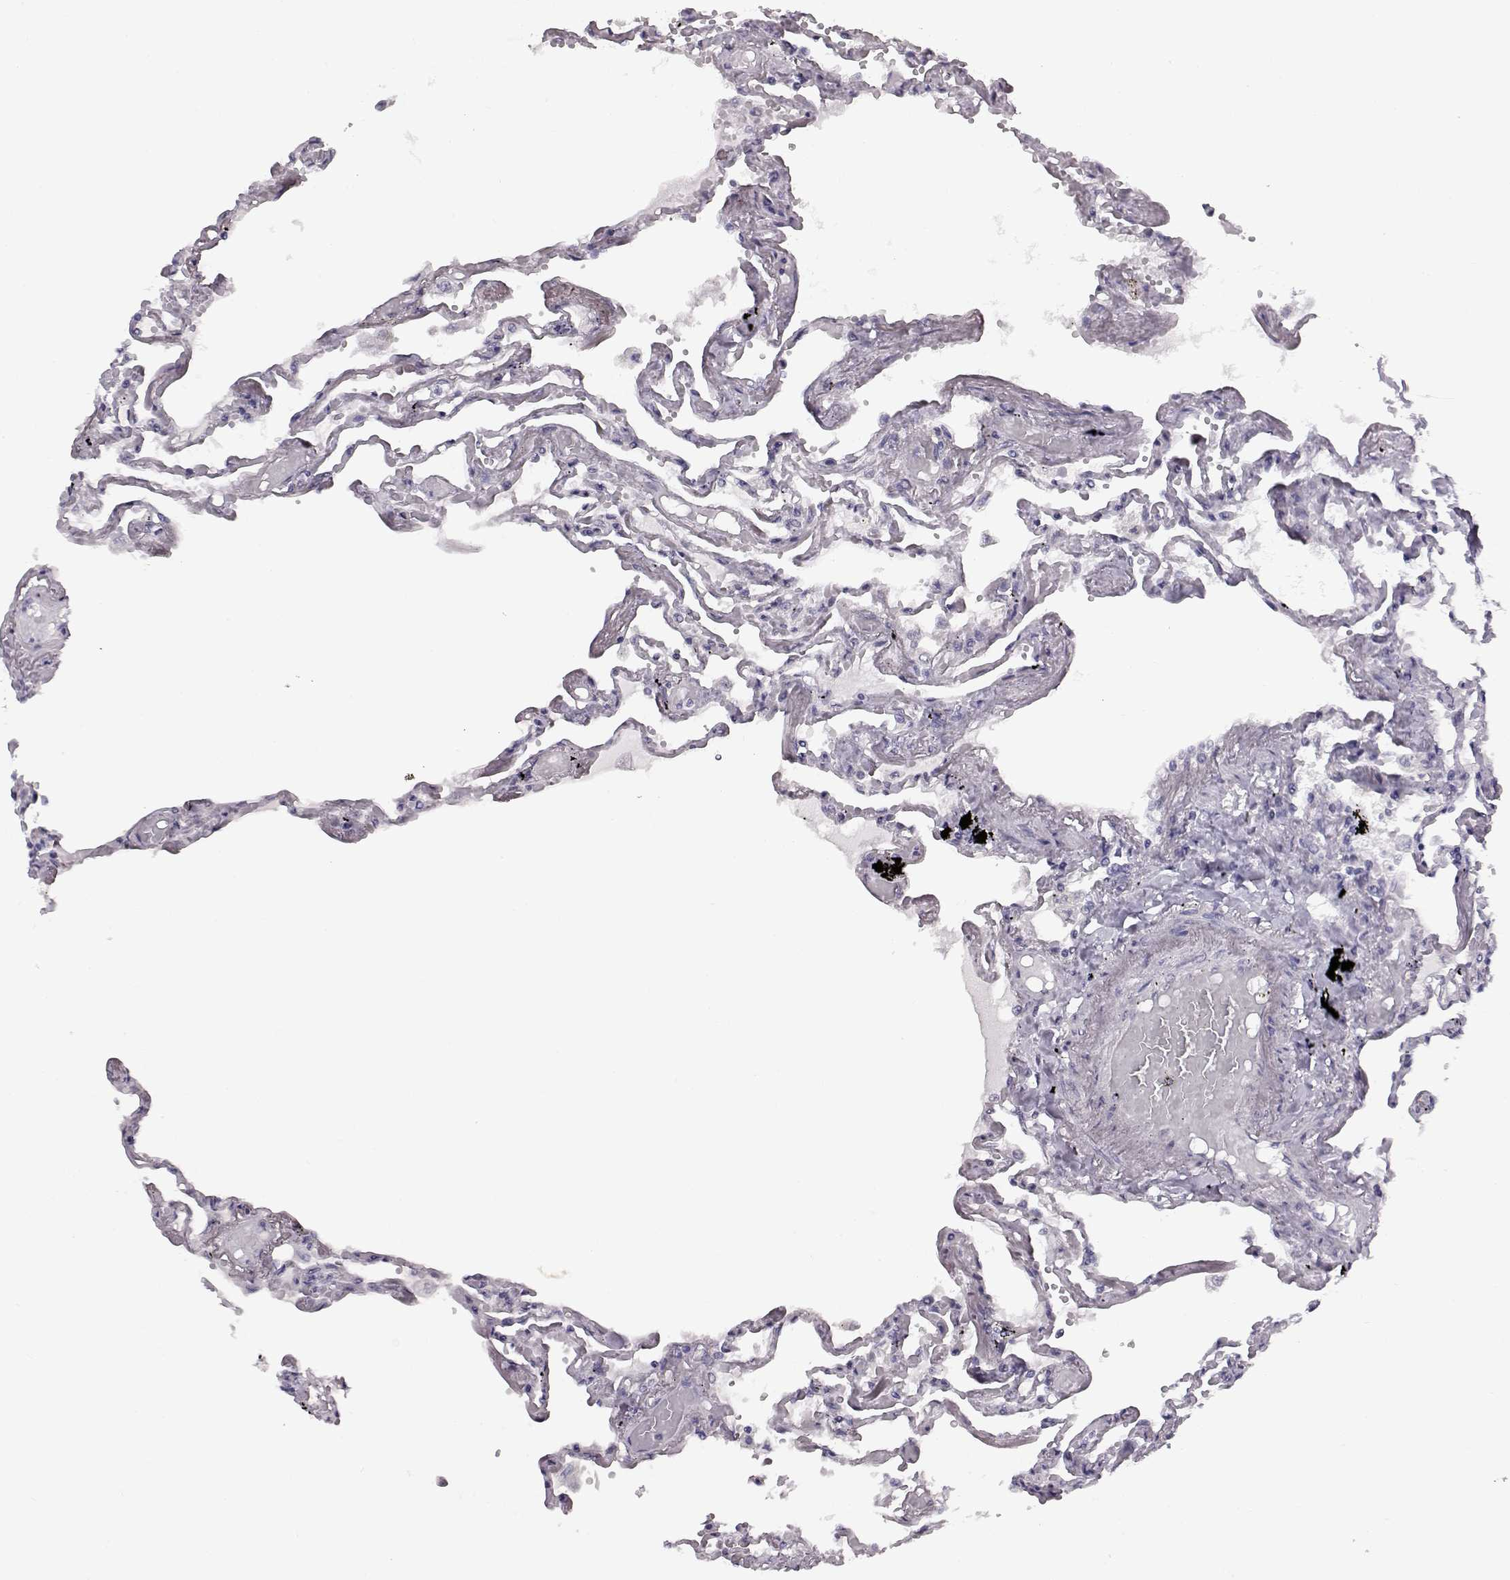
{"staining": {"intensity": "negative", "quantity": "none", "location": "none"}, "tissue": "lung", "cell_type": "Alveolar cells", "image_type": "normal", "snomed": [{"axis": "morphology", "description": "Normal tissue, NOS"}, {"axis": "morphology", "description": "Adenocarcinoma, NOS"}, {"axis": "topography", "description": "Cartilage tissue"}, {"axis": "topography", "description": "Lung"}], "caption": "A histopathology image of human lung is negative for staining in alveolar cells. The staining is performed using DAB brown chromogen with nuclei counter-stained in using hematoxylin.", "gene": "C10orf62", "patient": {"sex": "female", "age": 67}}